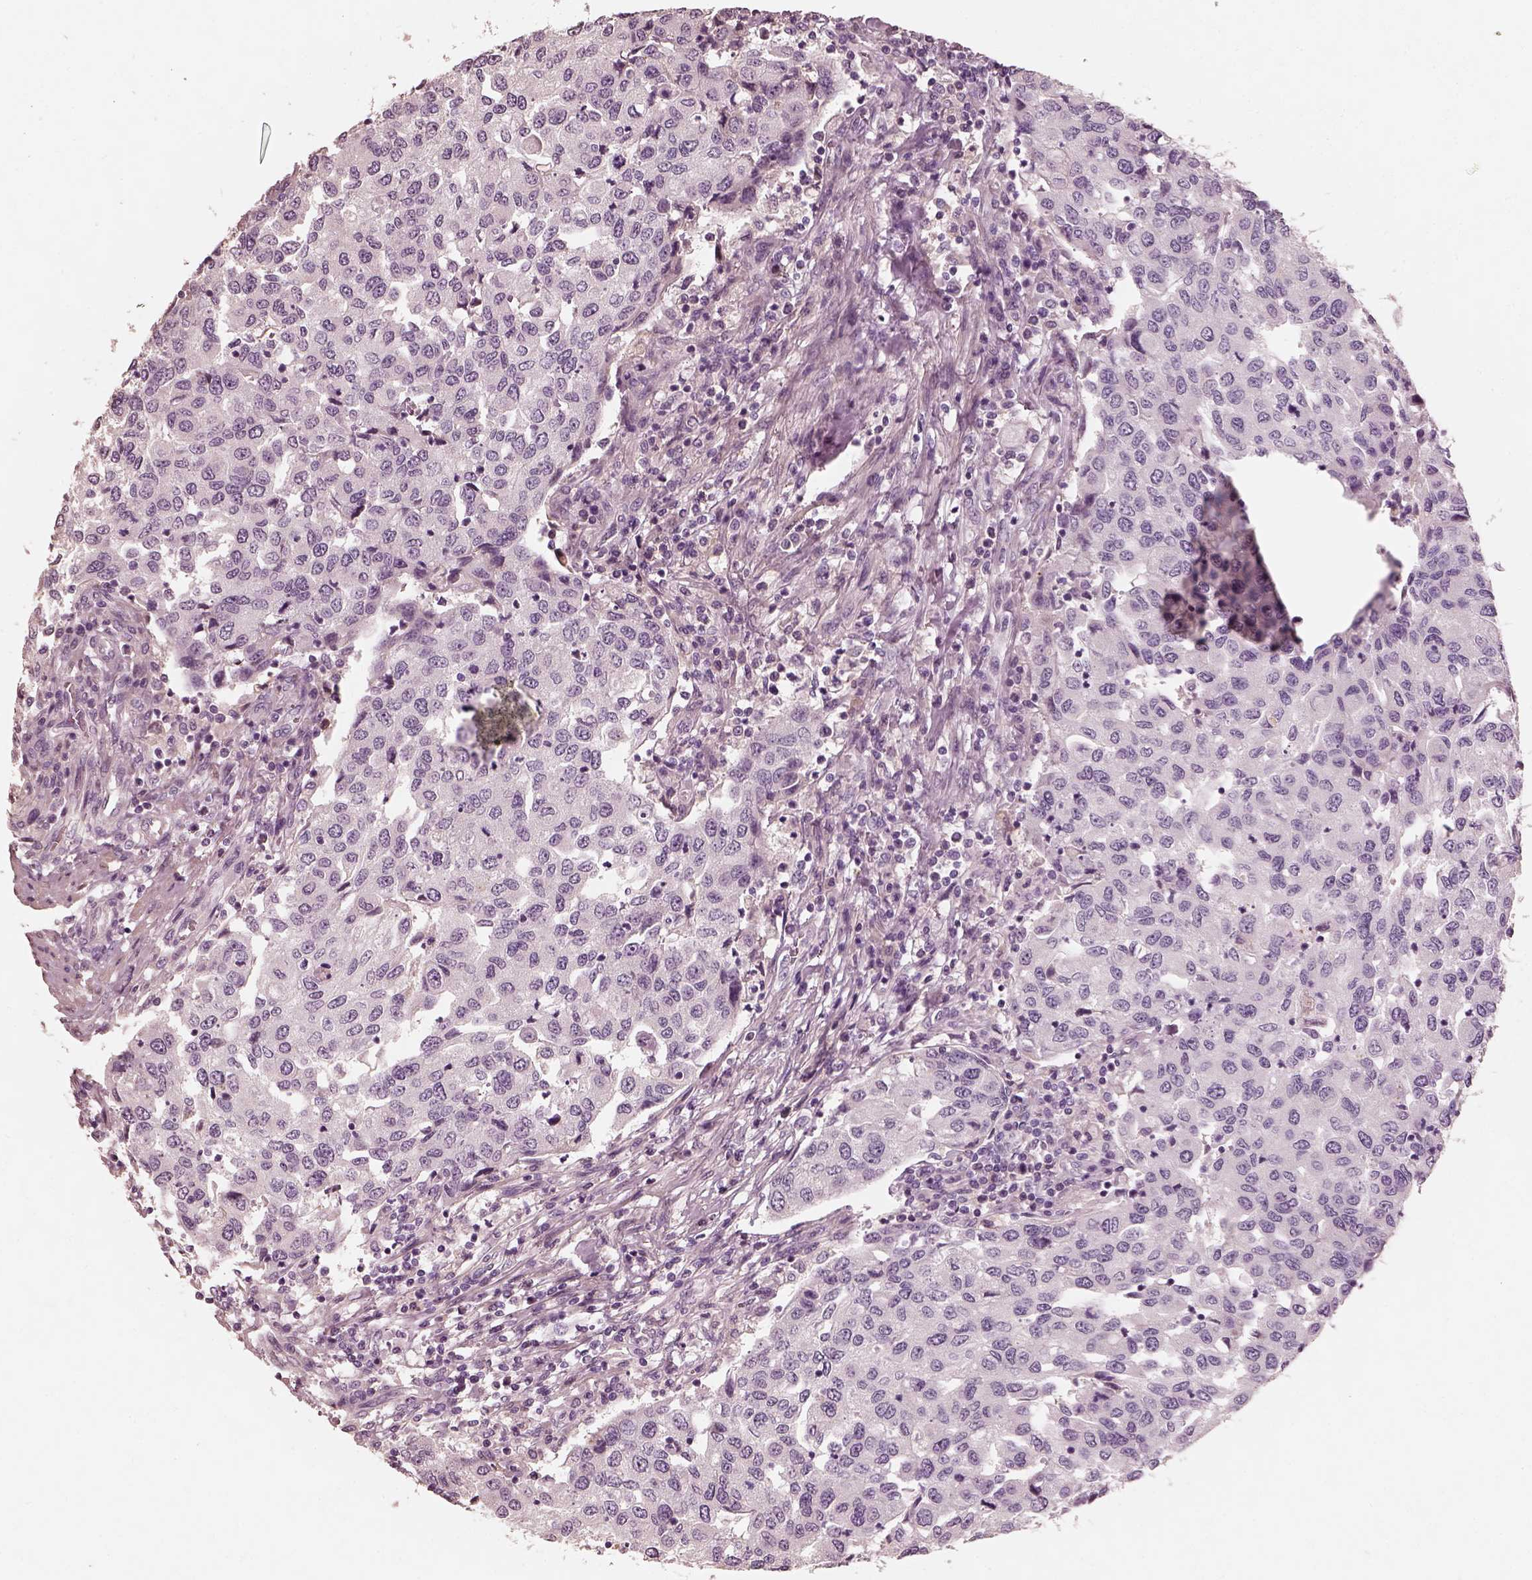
{"staining": {"intensity": "negative", "quantity": "none", "location": "none"}, "tissue": "urothelial cancer", "cell_type": "Tumor cells", "image_type": "cancer", "snomed": [{"axis": "morphology", "description": "Urothelial carcinoma, High grade"}, {"axis": "topography", "description": "Urinary bladder"}], "caption": "Immunohistochemistry of urothelial cancer shows no positivity in tumor cells. (DAB (3,3'-diaminobenzidine) IHC, high magnification).", "gene": "RS1", "patient": {"sex": "female", "age": 78}}